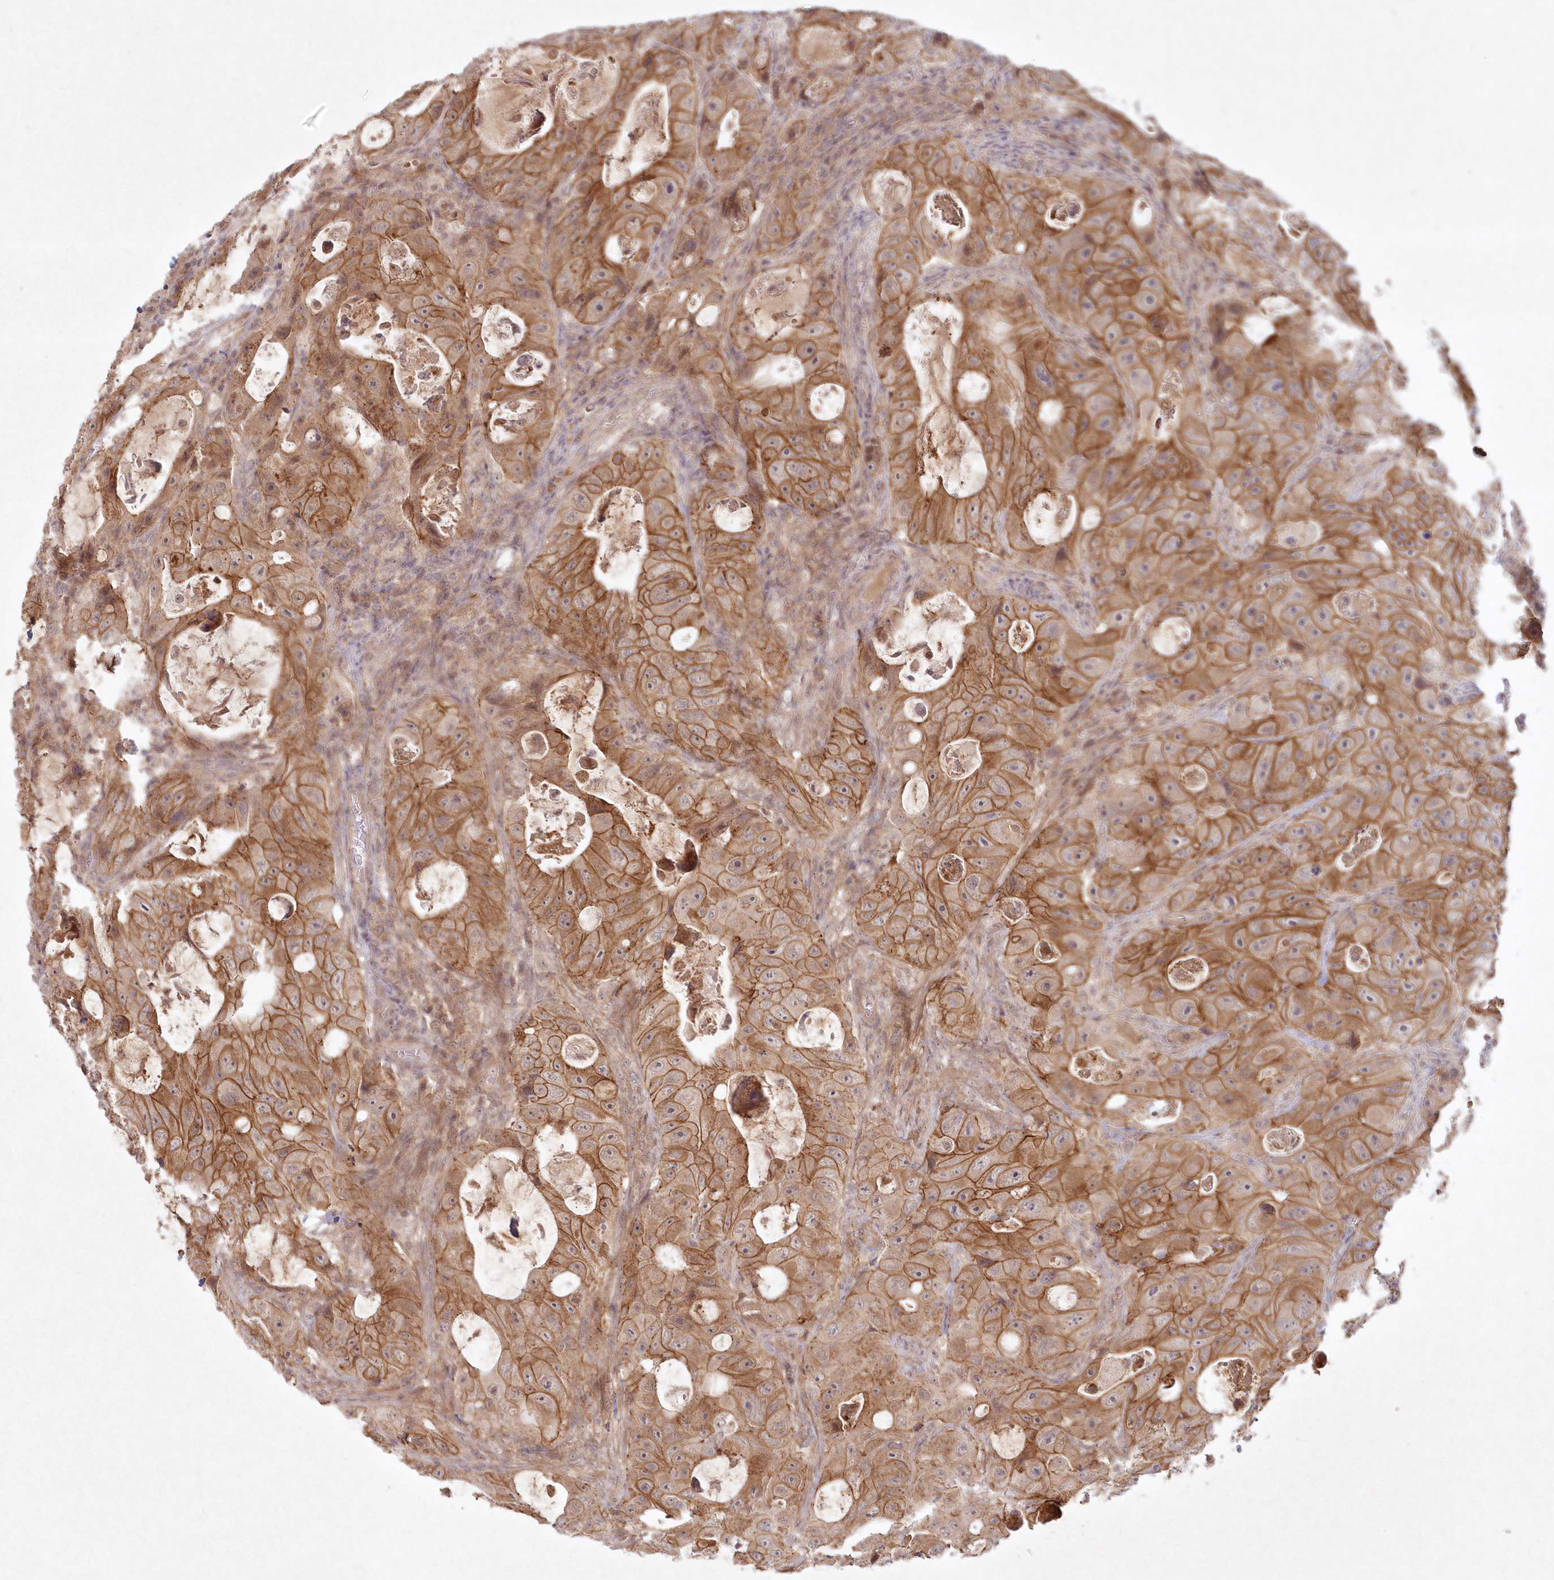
{"staining": {"intensity": "strong", "quantity": ">75%", "location": "cytoplasmic/membranous"}, "tissue": "colorectal cancer", "cell_type": "Tumor cells", "image_type": "cancer", "snomed": [{"axis": "morphology", "description": "Adenocarcinoma, NOS"}, {"axis": "topography", "description": "Colon"}], "caption": "An immunohistochemistry (IHC) histopathology image of neoplastic tissue is shown. Protein staining in brown labels strong cytoplasmic/membranous positivity in colorectal cancer within tumor cells.", "gene": "TOGARAM2", "patient": {"sex": "female", "age": 46}}